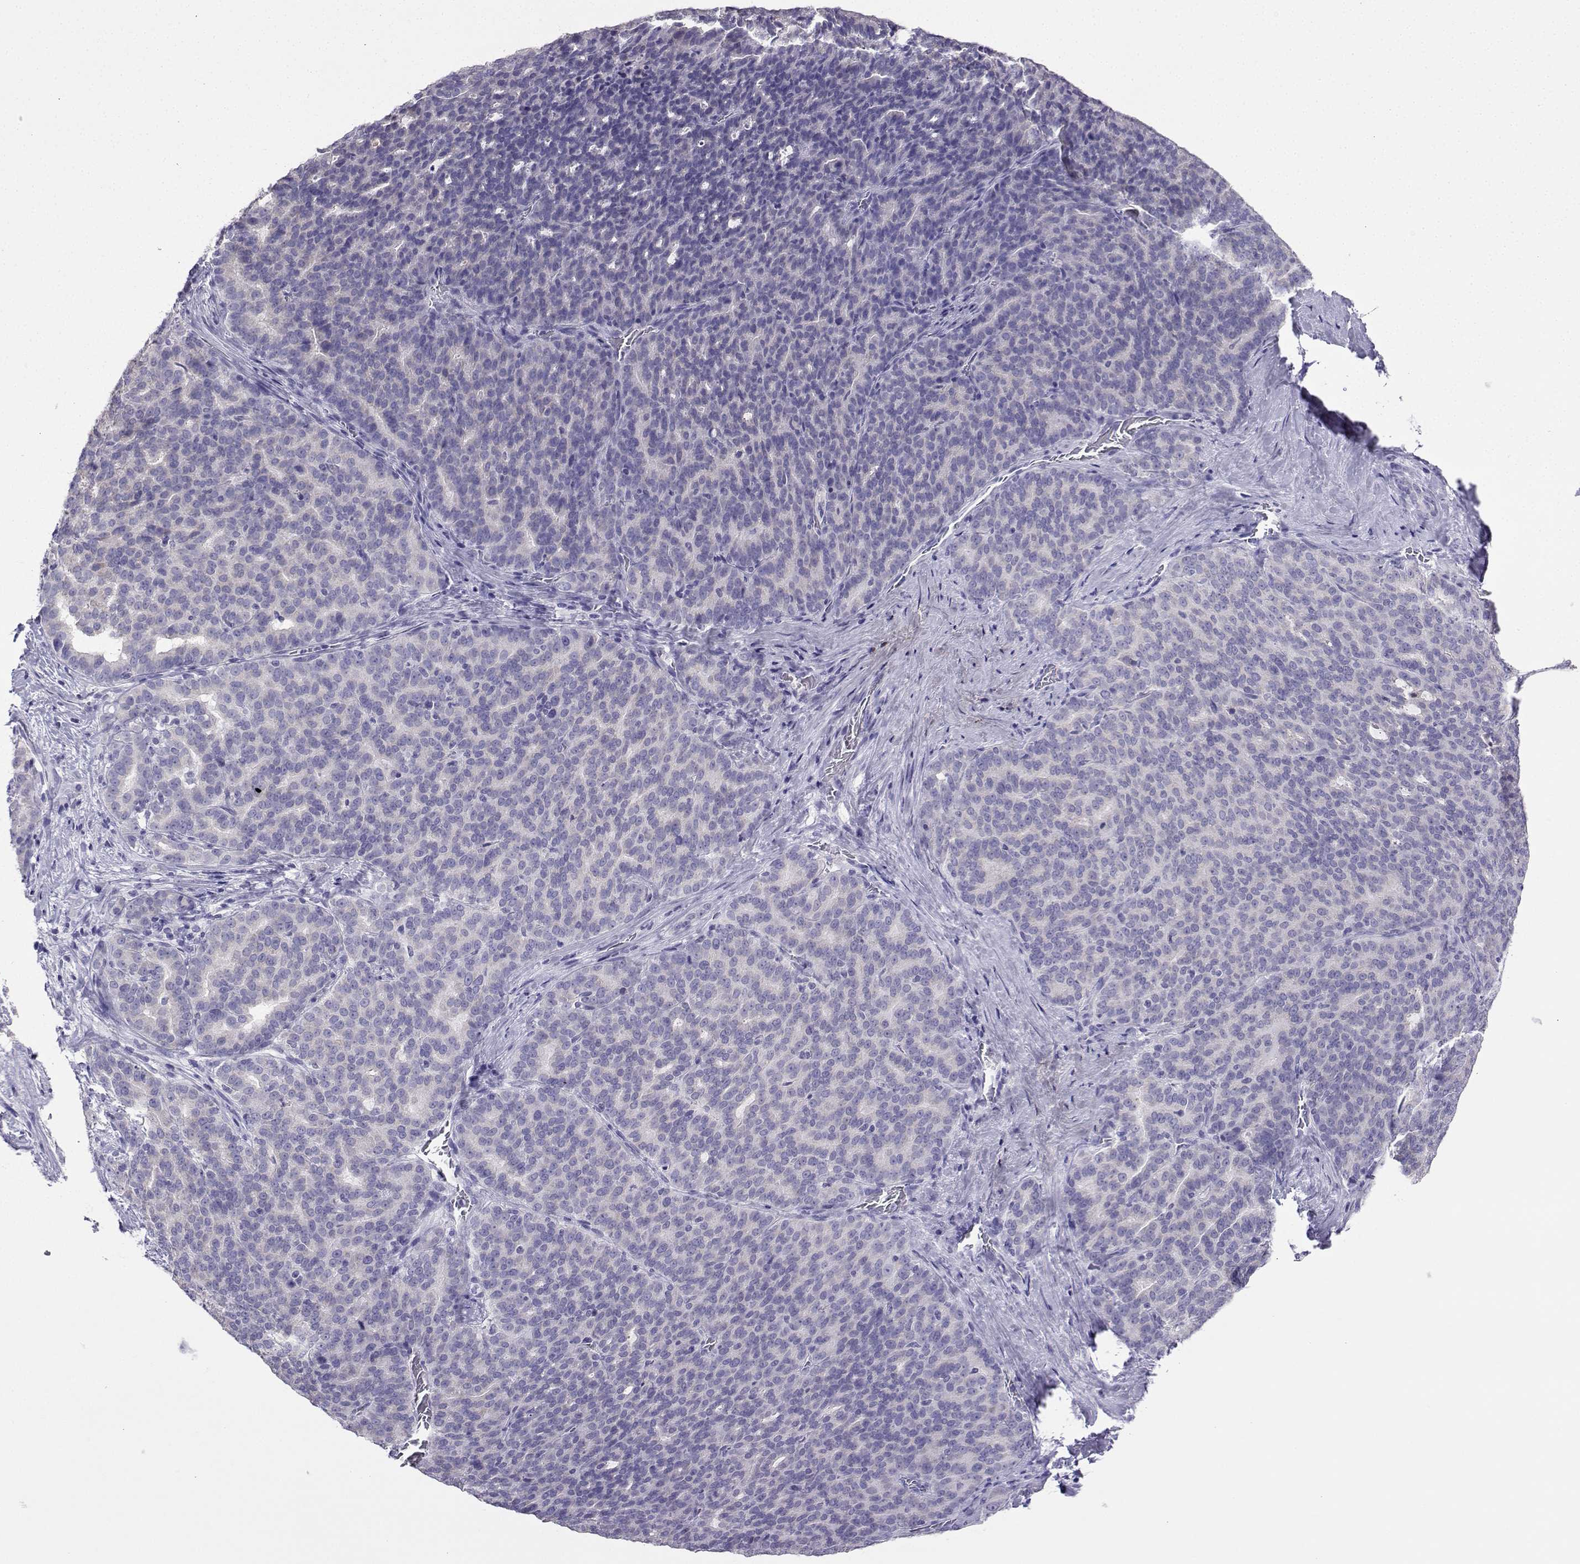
{"staining": {"intensity": "negative", "quantity": "none", "location": "none"}, "tissue": "liver cancer", "cell_type": "Tumor cells", "image_type": "cancer", "snomed": [{"axis": "morphology", "description": "Cholangiocarcinoma"}, {"axis": "topography", "description": "Liver"}], "caption": "This image is of liver cancer stained with IHC to label a protein in brown with the nuclei are counter-stained blue. There is no positivity in tumor cells.", "gene": "LINGO1", "patient": {"sex": "female", "age": 47}}